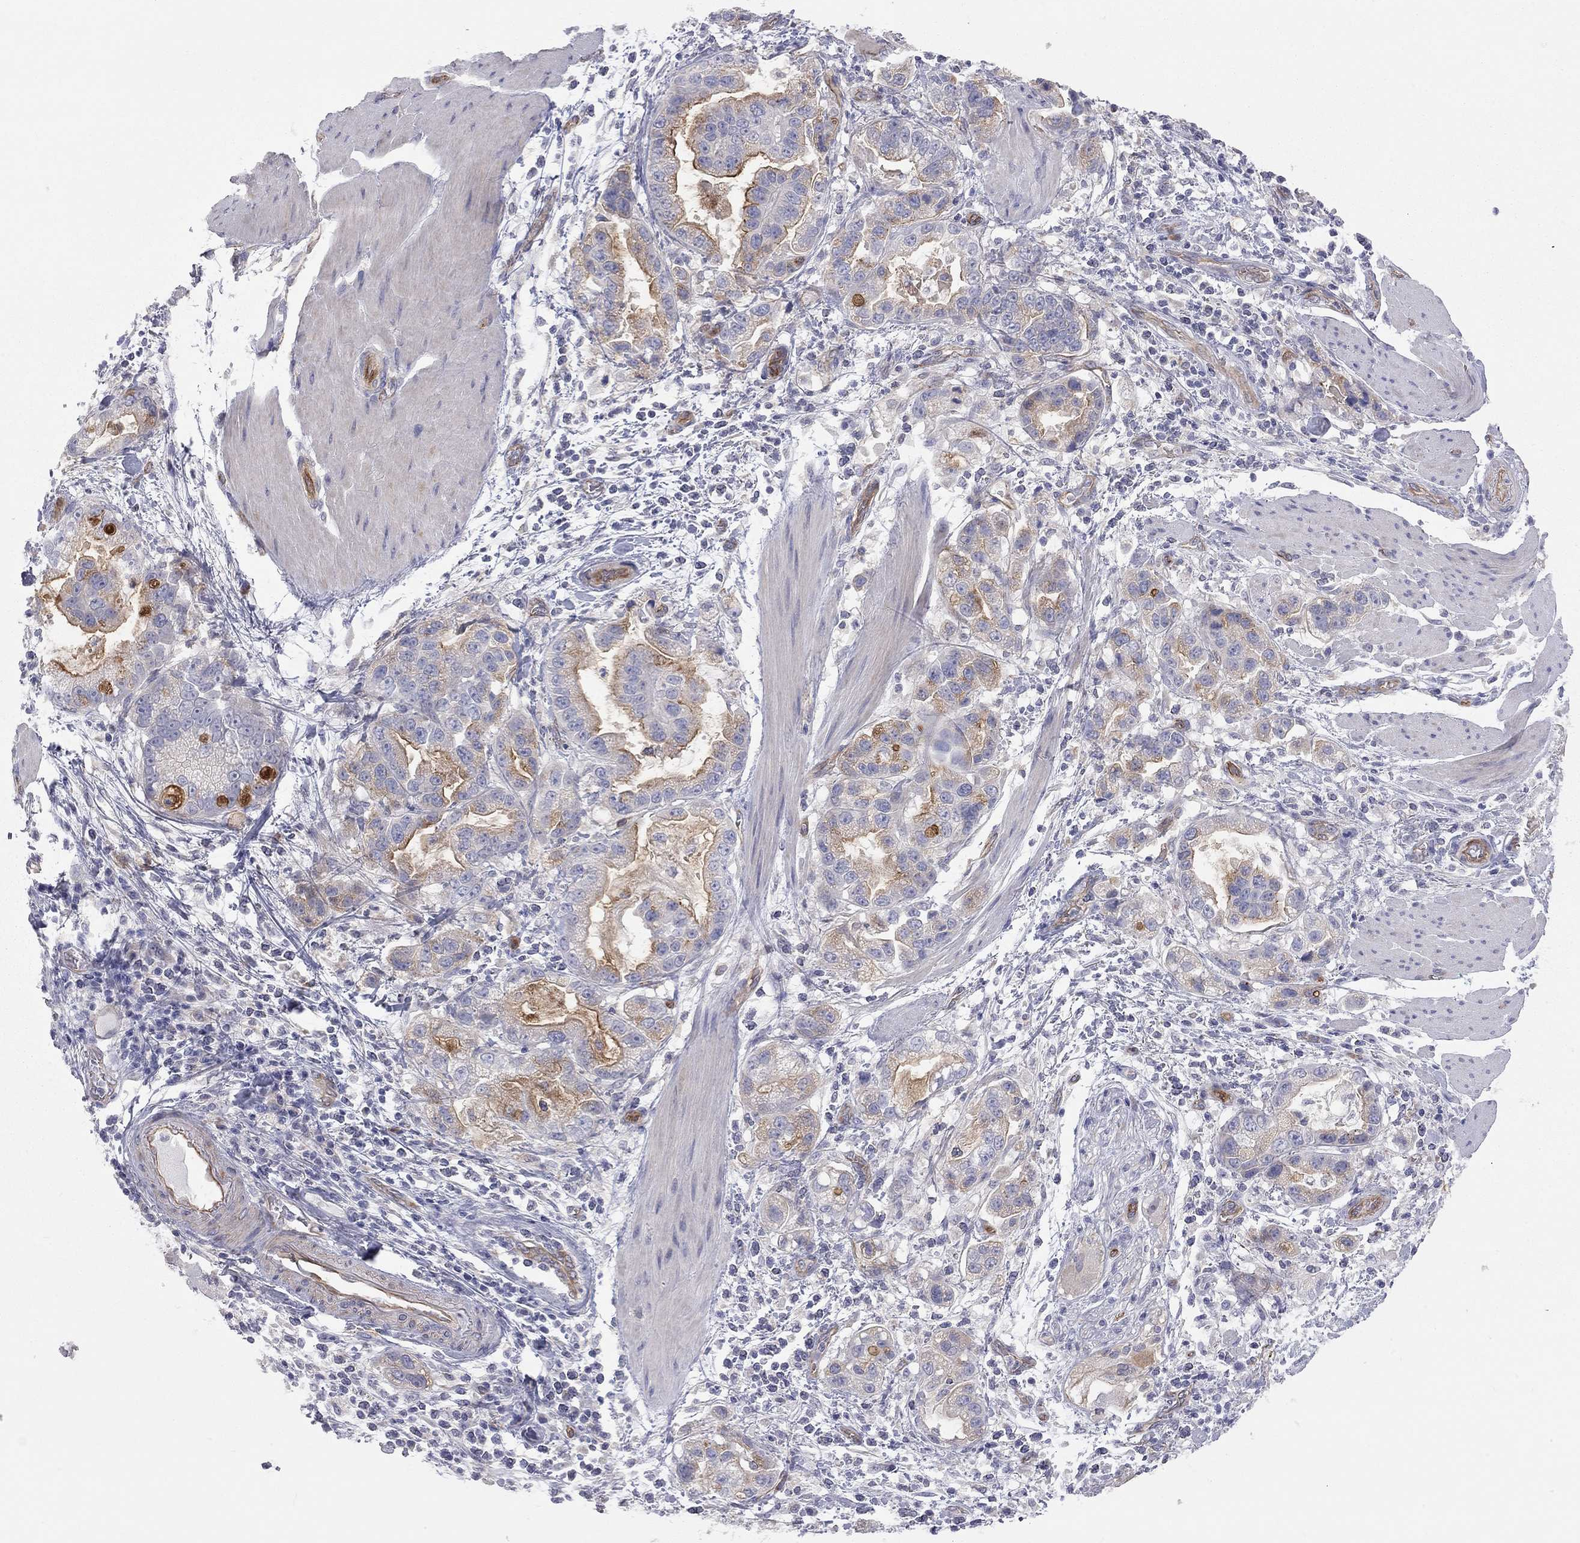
{"staining": {"intensity": "moderate", "quantity": "25%-75%", "location": "cytoplasmic/membranous"}, "tissue": "stomach cancer", "cell_type": "Tumor cells", "image_type": "cancer", "snomed": [{"axis": "morphology", "description": "Adenocarcinoma, NOS"}, {"axis": "topography", "description": "Stomach"}], "caption": "Moderate cytoplasmic/membranous staining for a protein is appreciated in approximately 25%-75% of tumor cells of stomach cancer using IHC.", "gene": "GPRC5B", "patient": {"sex": "male", "age": 59}}